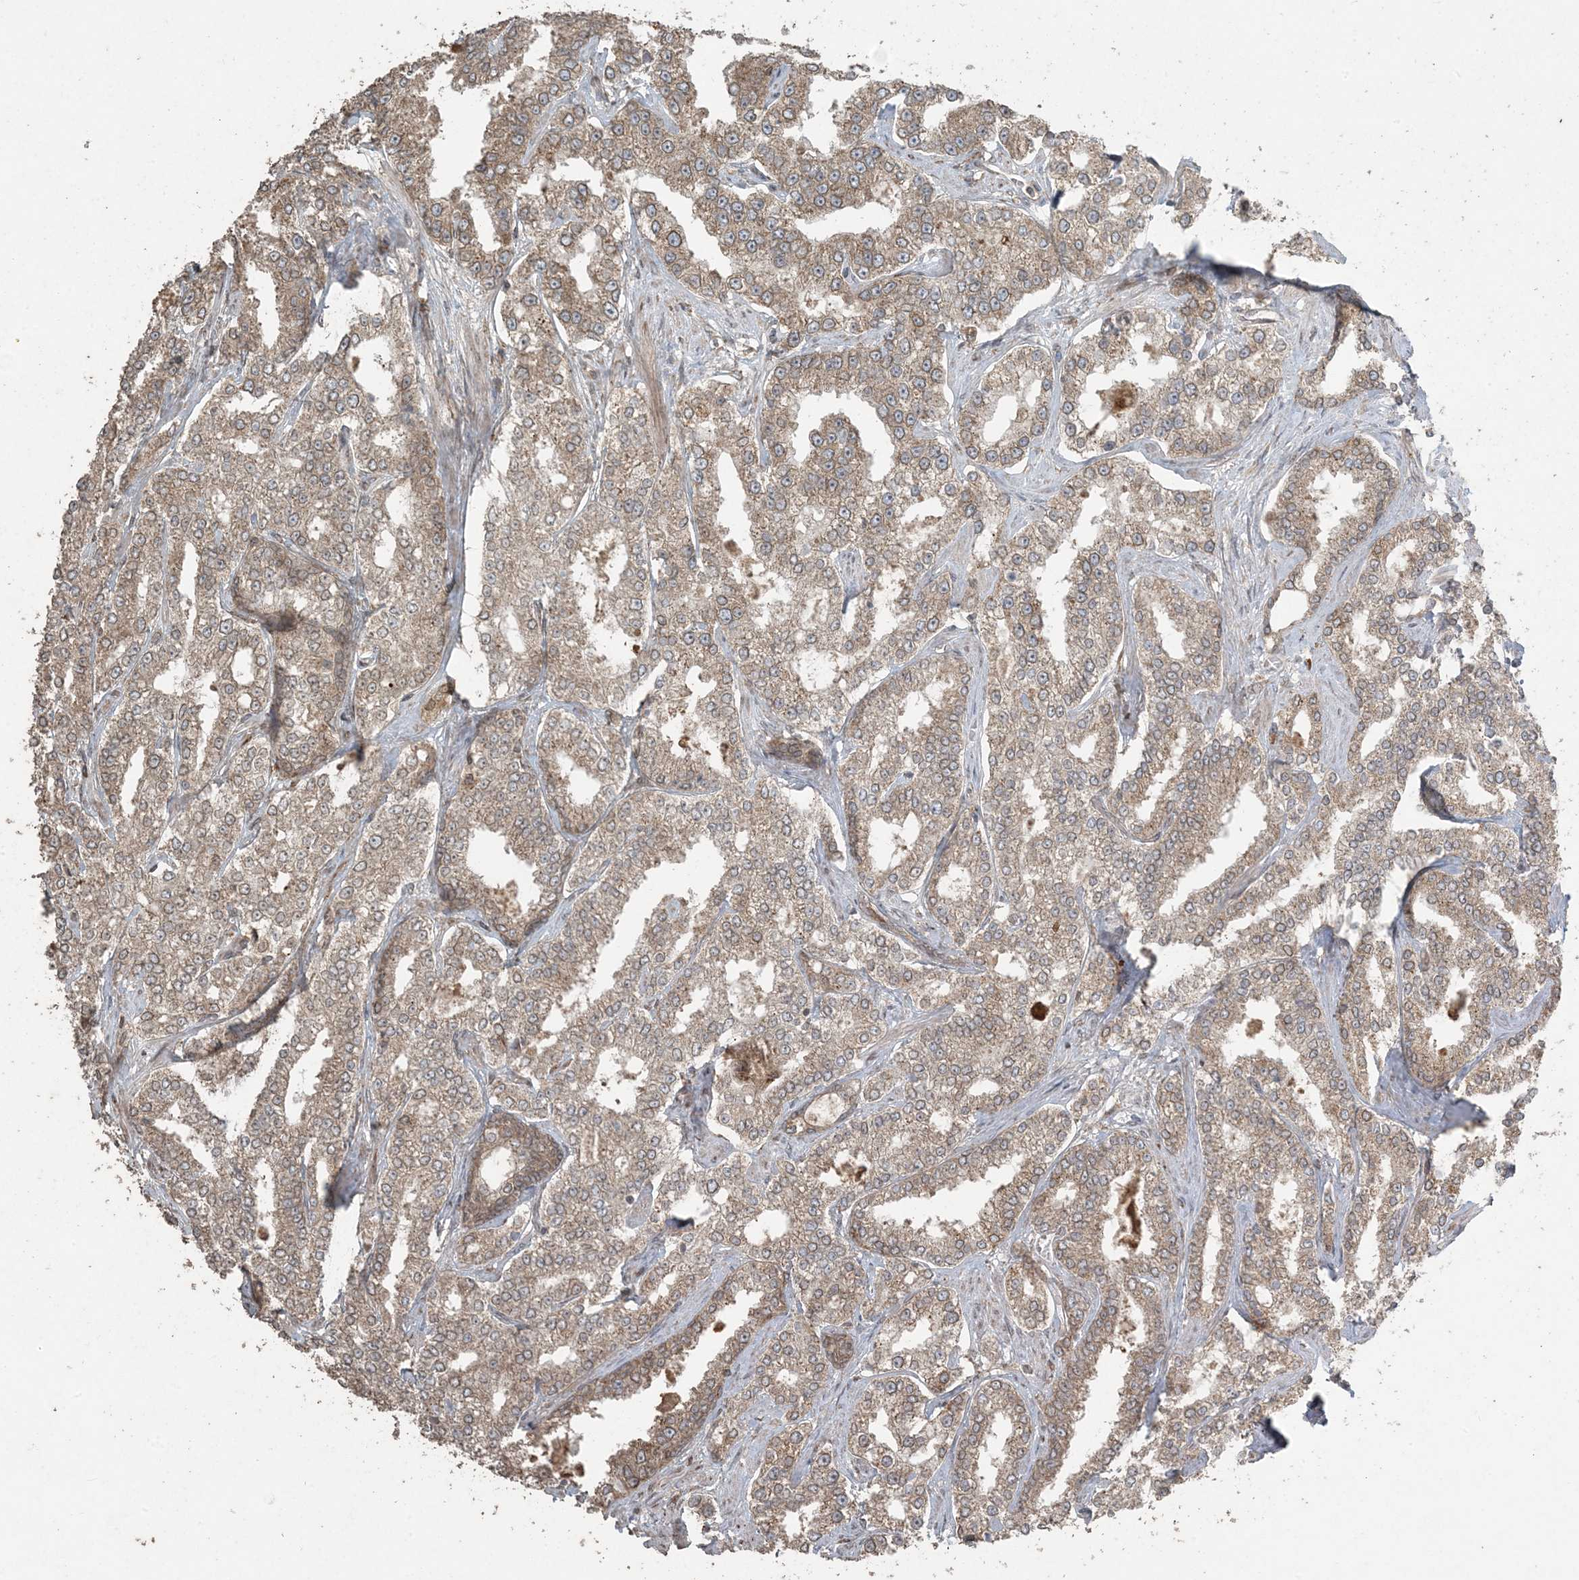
{"staining": {"intensity": "moderate", "quantity": ">75%", "location": "cytoplasmic/membranous"}, "tissue": "prostate cancer", "cell_type": "Tumor cells", "image_type": "cancer", "snomed": [{"axis": "morphology", "description": "Normal tissue, NOS"}, {"axis": "morphology", "description": "Adenocarcinoma, High grade"}, {"axis": "topography", "description": "Prostate"}], "caption": "Tumor cells show medium levels of moderate cytoplasmic/membranous positivity in approximately >75% of cells in human prostate cancer (adenocarcinoma (high-grade)). The staining is performed using DAB brown chromogen to label protein expression. The nuclei are counter-stained blue using hematoxylin.", "gene": "DDX19B", "patient": {"sex": "male", "age": 83}}